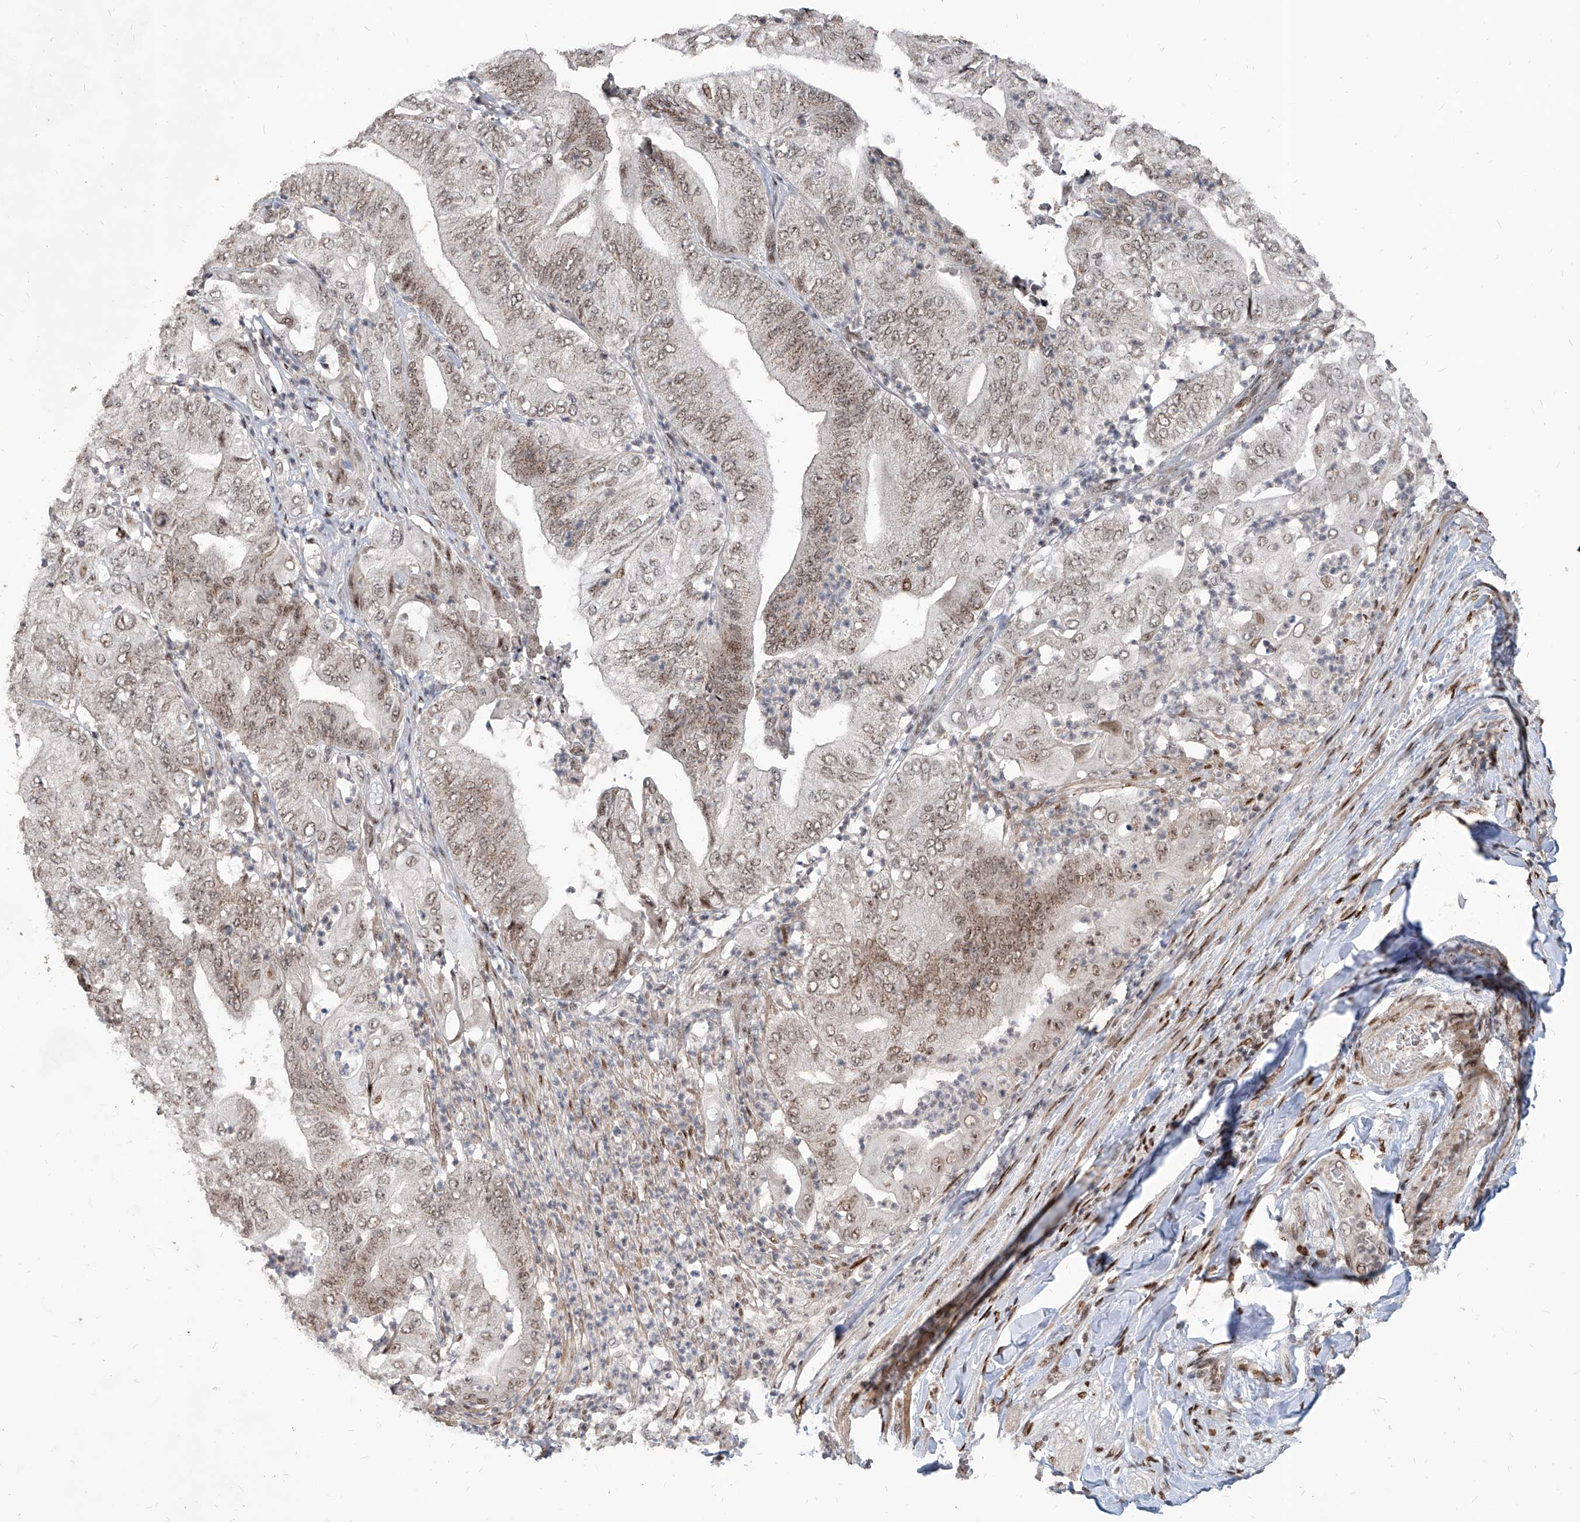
{"staining": {"intensity": "weak", "quantity": ">75%", "location": "nuclear"}, "tissue": "pancreatic cancer", "cell_type": "Tumor cells", "image_type": "cancer", "snomed": [{"axis": "morphology", "description": "Adenocarcinoma, NOS"}, {"axis": "topography", "description": "Pancreas"}], "caption": "Immunohistochemical staining of pancreatic cancer shows low levels of weak nuclear staining in about >75% of tumor cells.", "gene": "IRF2", "patient": {"sex": "female", "age": 77}}